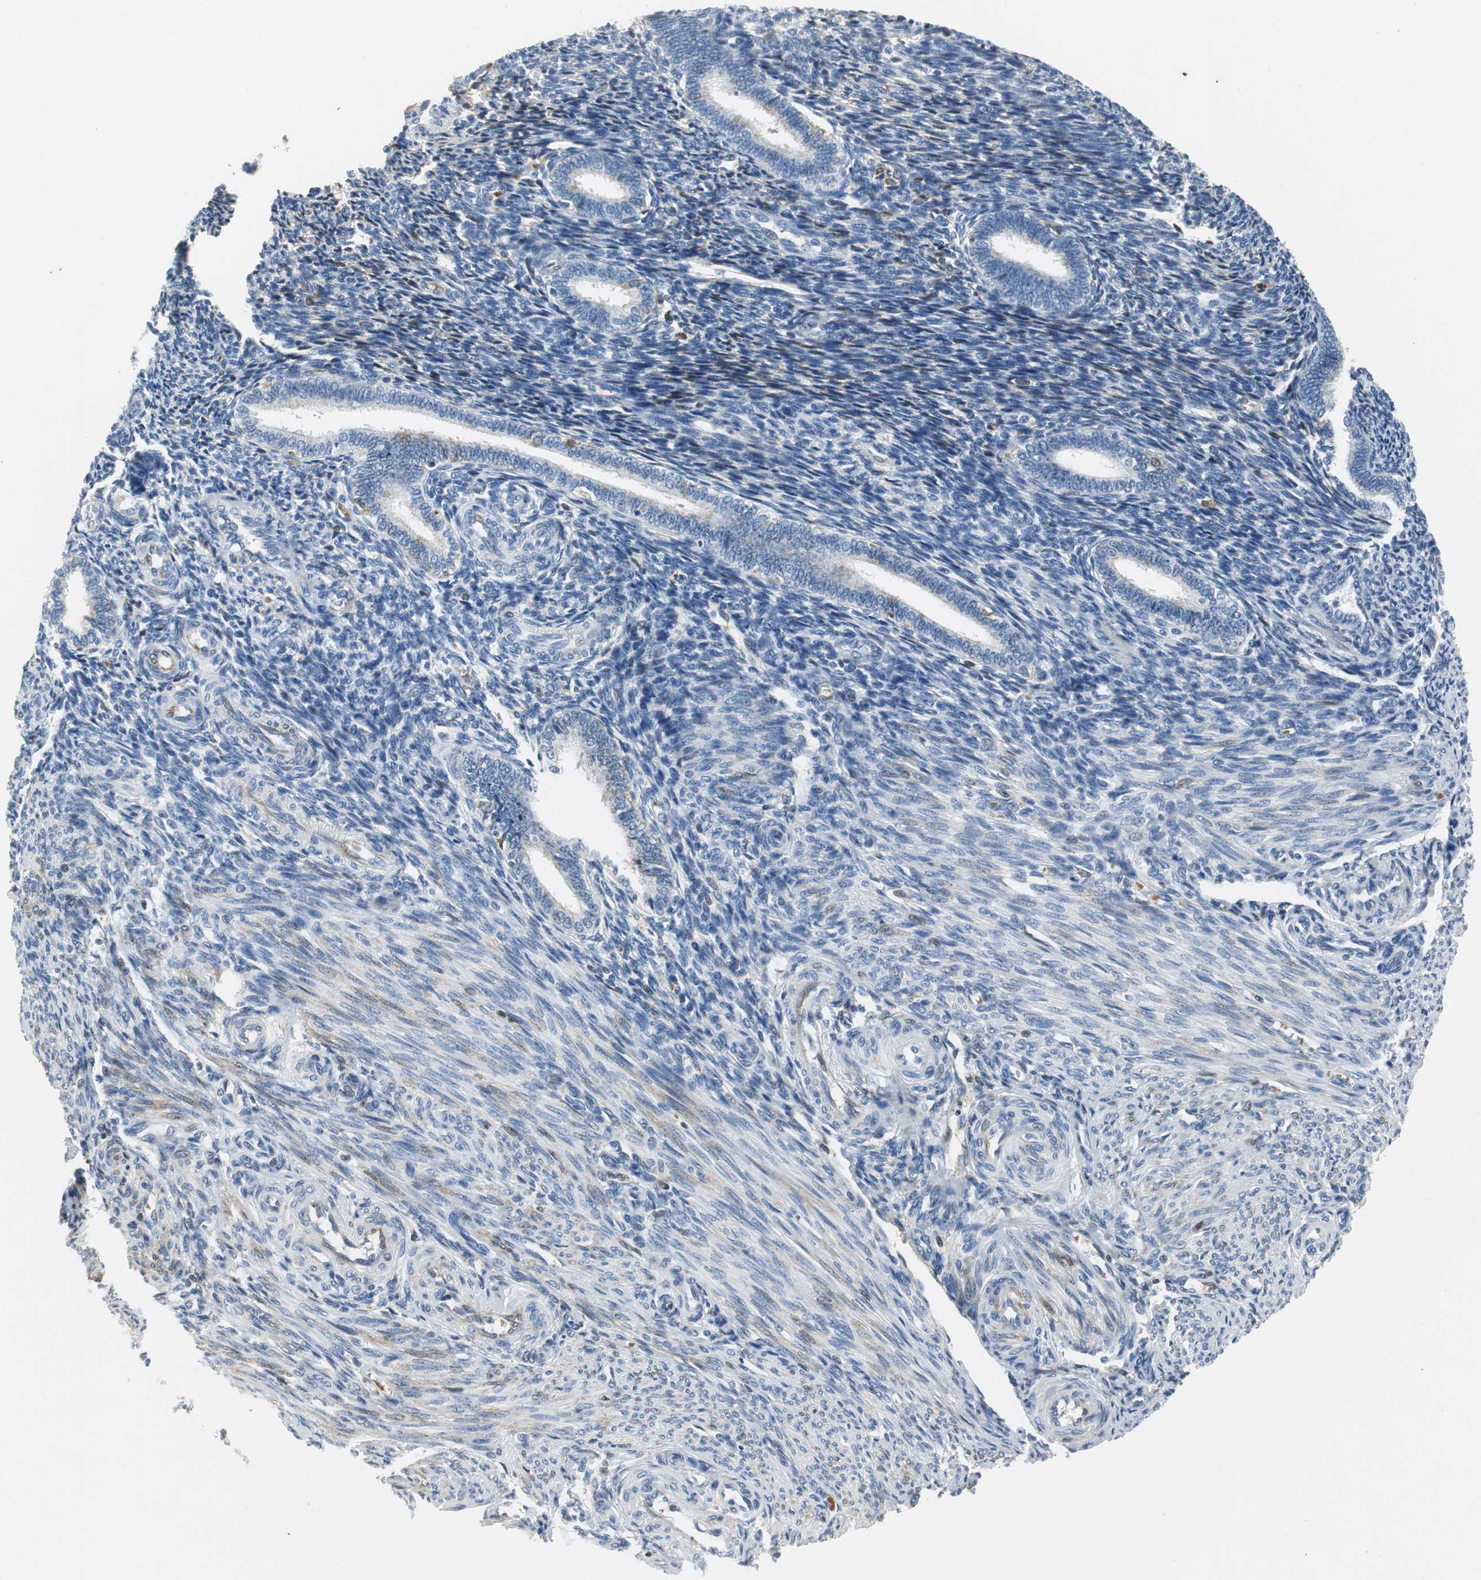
{"staining": {"intensity": "negative", "quantity": "none", "location": "none"}, "tissue": "endometrium", "cell_type": "Cells in endometrial stroma", "image_type": "normal", "snomed": [{"axis": "morphology", "description": "Normal tissue, NOS"}, {"axis": "topography", "description": "Endometrium"}], "caption": "IHC image of normal endometrium stained for a protein (brown), which reveals no staining in cells in endometrial stroma. (Brightfield microscopy of DAB immunohistochemistry at high magnification).", "gene": "ORM1", "patient": {"sex": "female", "age": 27}}